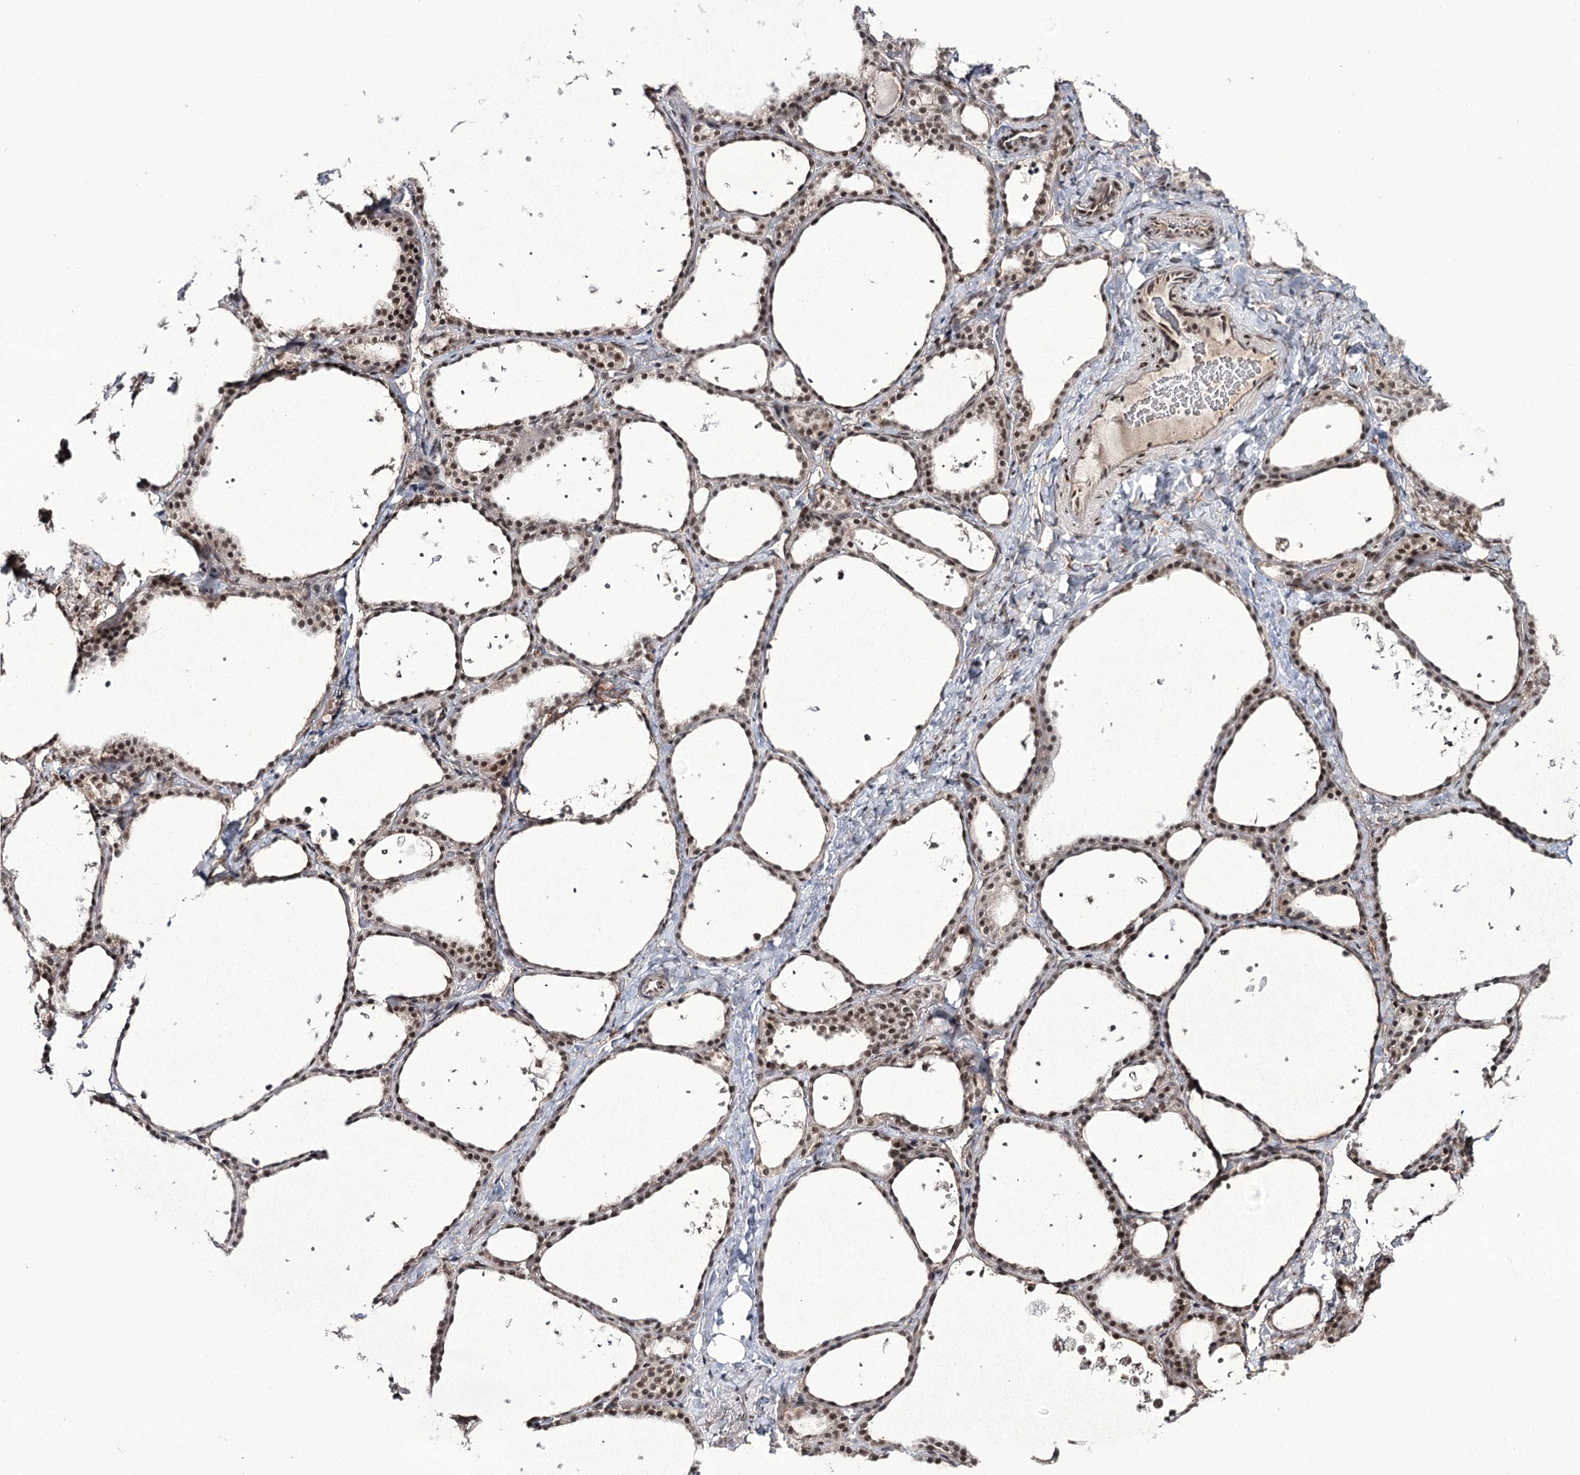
{"staining": {"intensity": "moderate", "quantity": ">75%", "location": "nuclear"}, "tissue": "thyroid gland", "cell_type": "Glandular cells", "image_type": "normal", "snomed": [{"axis": "morphology", "description": "Normal tissue, NOS"}, {"axis": "topography", "description": "Thyroid gland"}], "caption": "High-power microscopy captured an immunohistochemistry image of normal thyroid gland, revealing moderate nuclear staining in about >75% of glandular cells.", "gene": "ERCC3", "patient": {"sex": "female", "age": 44}}